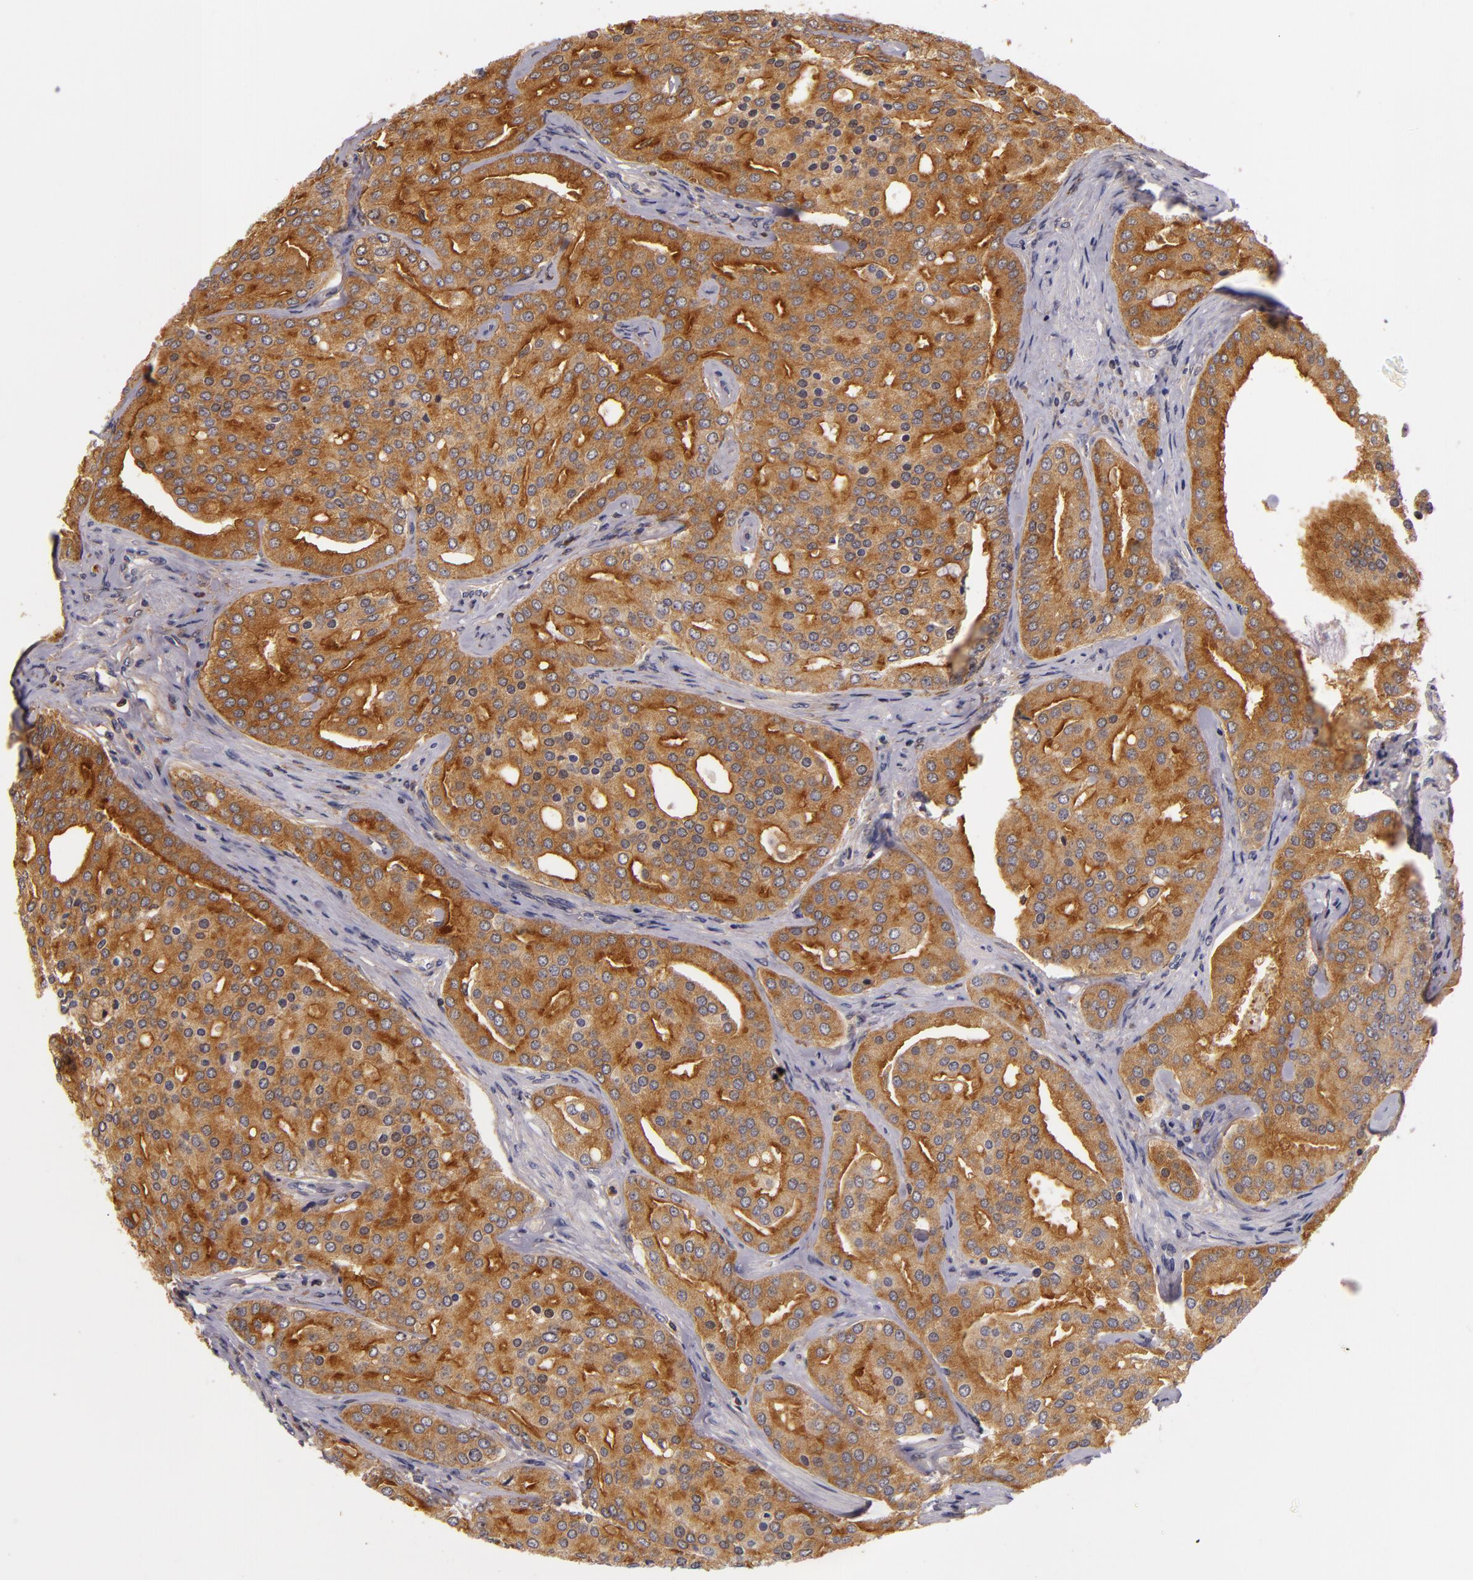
{"staining": {"intensity": "strong", "quantity": ">75%", "location": "cytoplasmic/membranous"}, "tissue": "prostate cancer", "cell_type": "Tumor cells", "image_type": "cancer", "snomed": [{"axis": "morphology", "description": "Adenocarcinoma, High grade"}, {"axis": "topography", "description": "Prostate"}], "caption": "Immunohistochemistry (IHC) image of neoplastic tissue: human prostate high-grade adenocarcinoma stained using immunohistochemistry (IHC) exhibits high levels of strong protein expression localized specifically in the cytoplasmic/membranous of tumor cells, appearing as a cytoplasmic/membranous brown color.", "gene": "TOM1", "patient": {"sex": "male", "age": 64}}